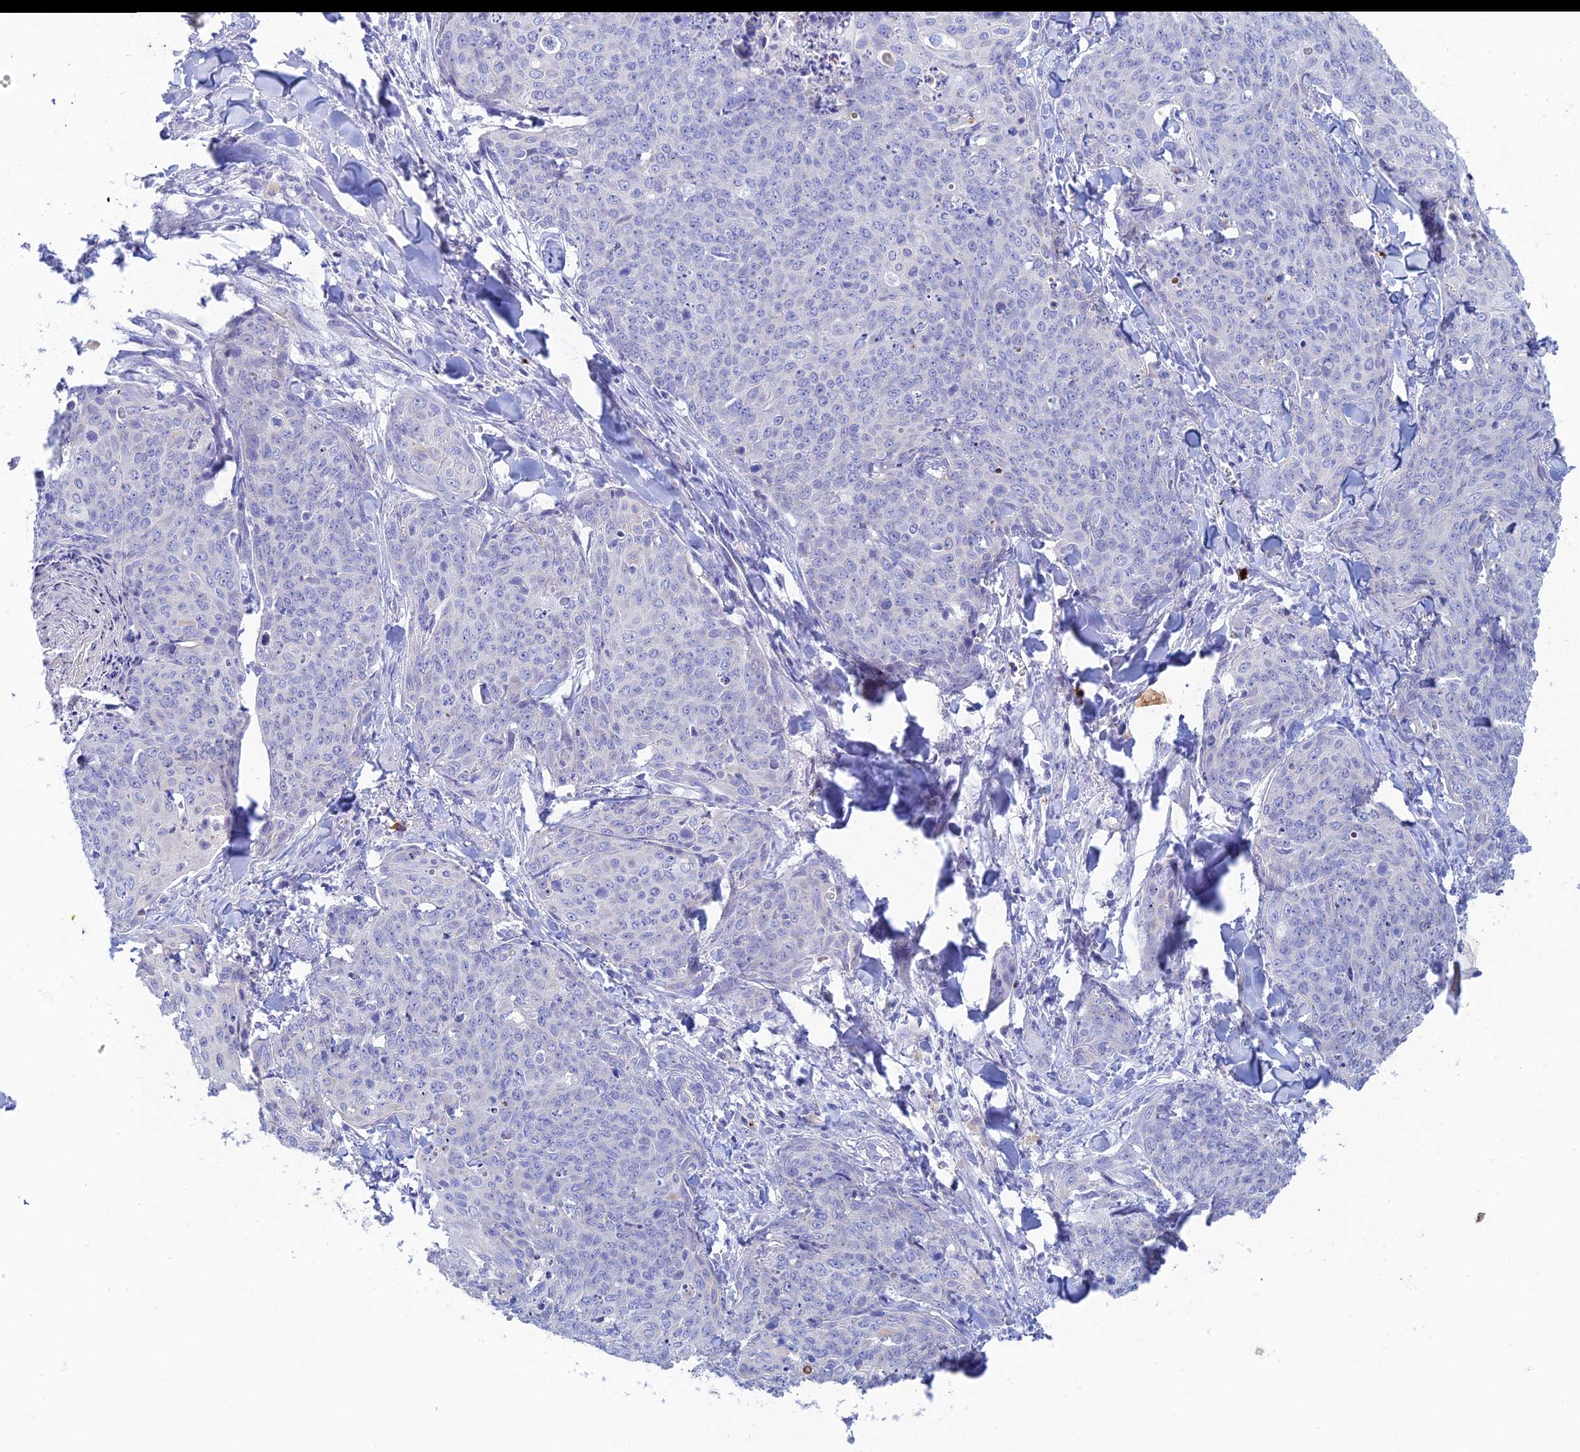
{"staining": {"intensity": "negative", "quantity": "none", "location": "none"}, "tissue": "skin cancer", "cell_type": "Tumor cells", "image_type": "cancer", "snomed": [{"axis": "morphology", "description": "Squamous cell carcinoma, NOS"}, {"axis": "topography", "description": "Skin"}, {"axis": "topography", "description": "Vulva"}], "caption": "The micrograph shows no staining of tumor cells in skin cancer.", "gene": "CEP152", "patient": {"sex": "female", "age": 85}}